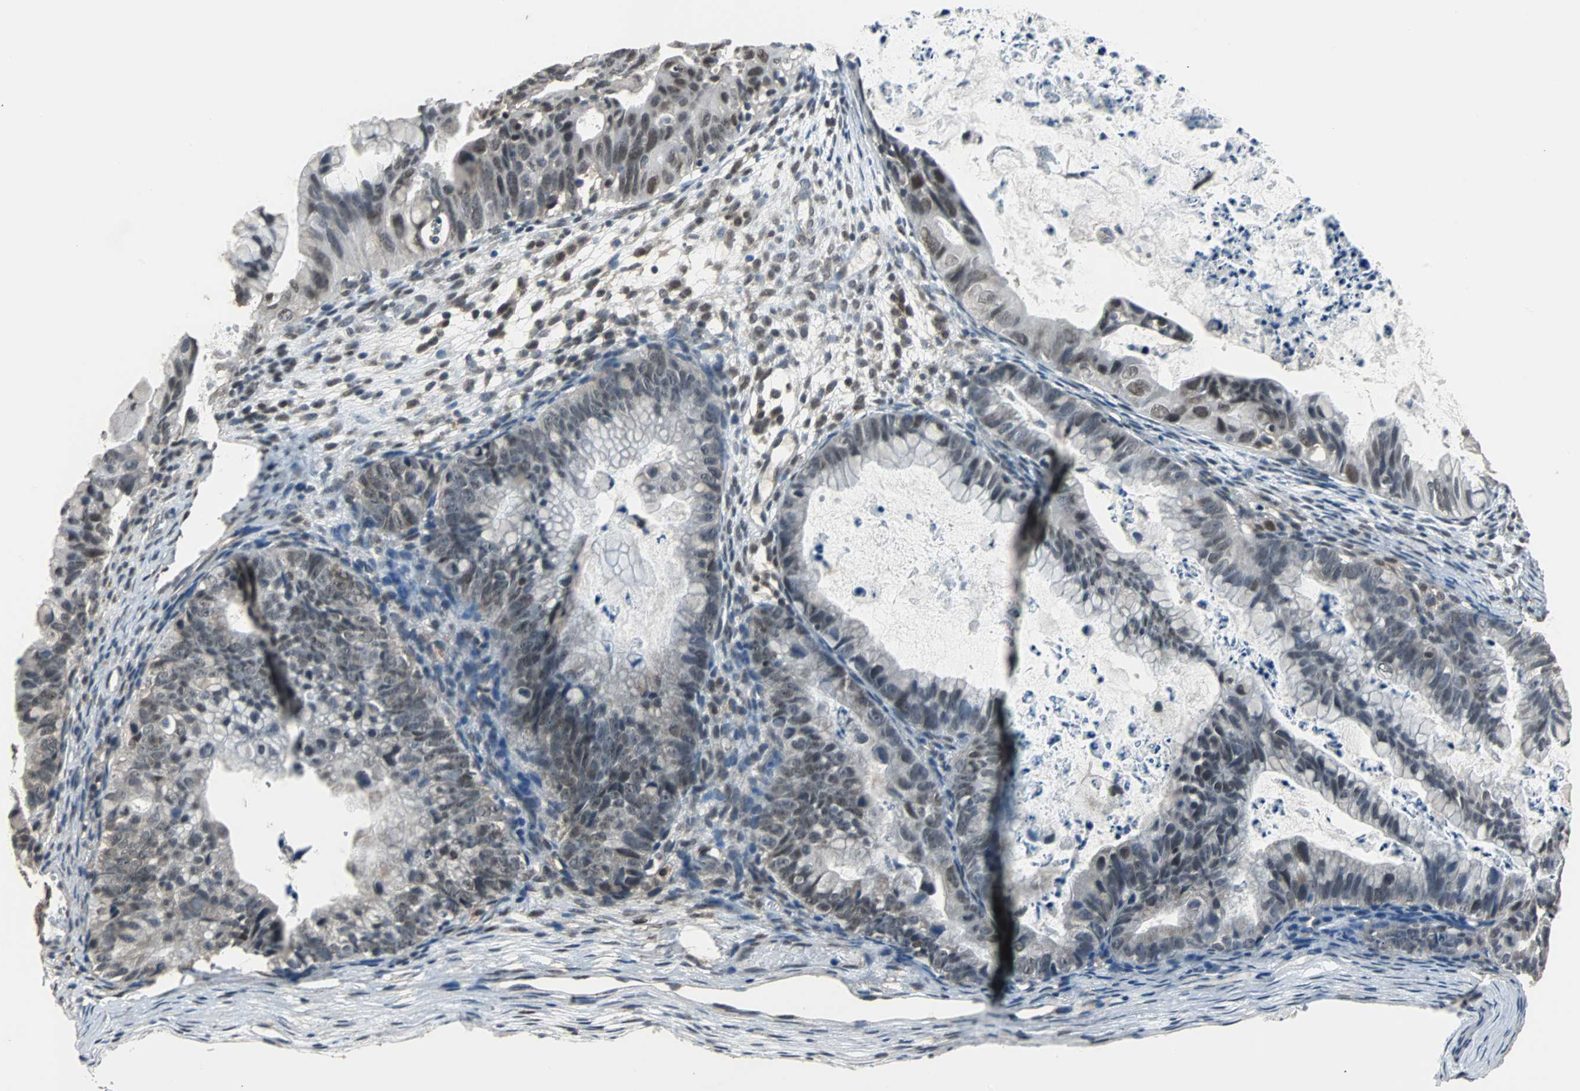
{"staining": {"intensity": "weak", "quantity": "25%-75%", "location": "nuclear"}, "tissue": "ovarian cancer", "cell_type": "Tumor cells", "image_type": "cancer", "snomed": [{"axis": "morphology", "description": "Cystadenocarcinoma, mucinous, NOS"}, {"axis": "topography", "description": "Ovary"}], "caption": "DAB (3,3'-diaminobenzidine) immunohistochemical staining of ovarian cancer demonstrates weak nuclear protein staining in about 25%-75% of tumor cells.", "gene": "ZHX2", "patient": {"sex": "female", "age": 36}}